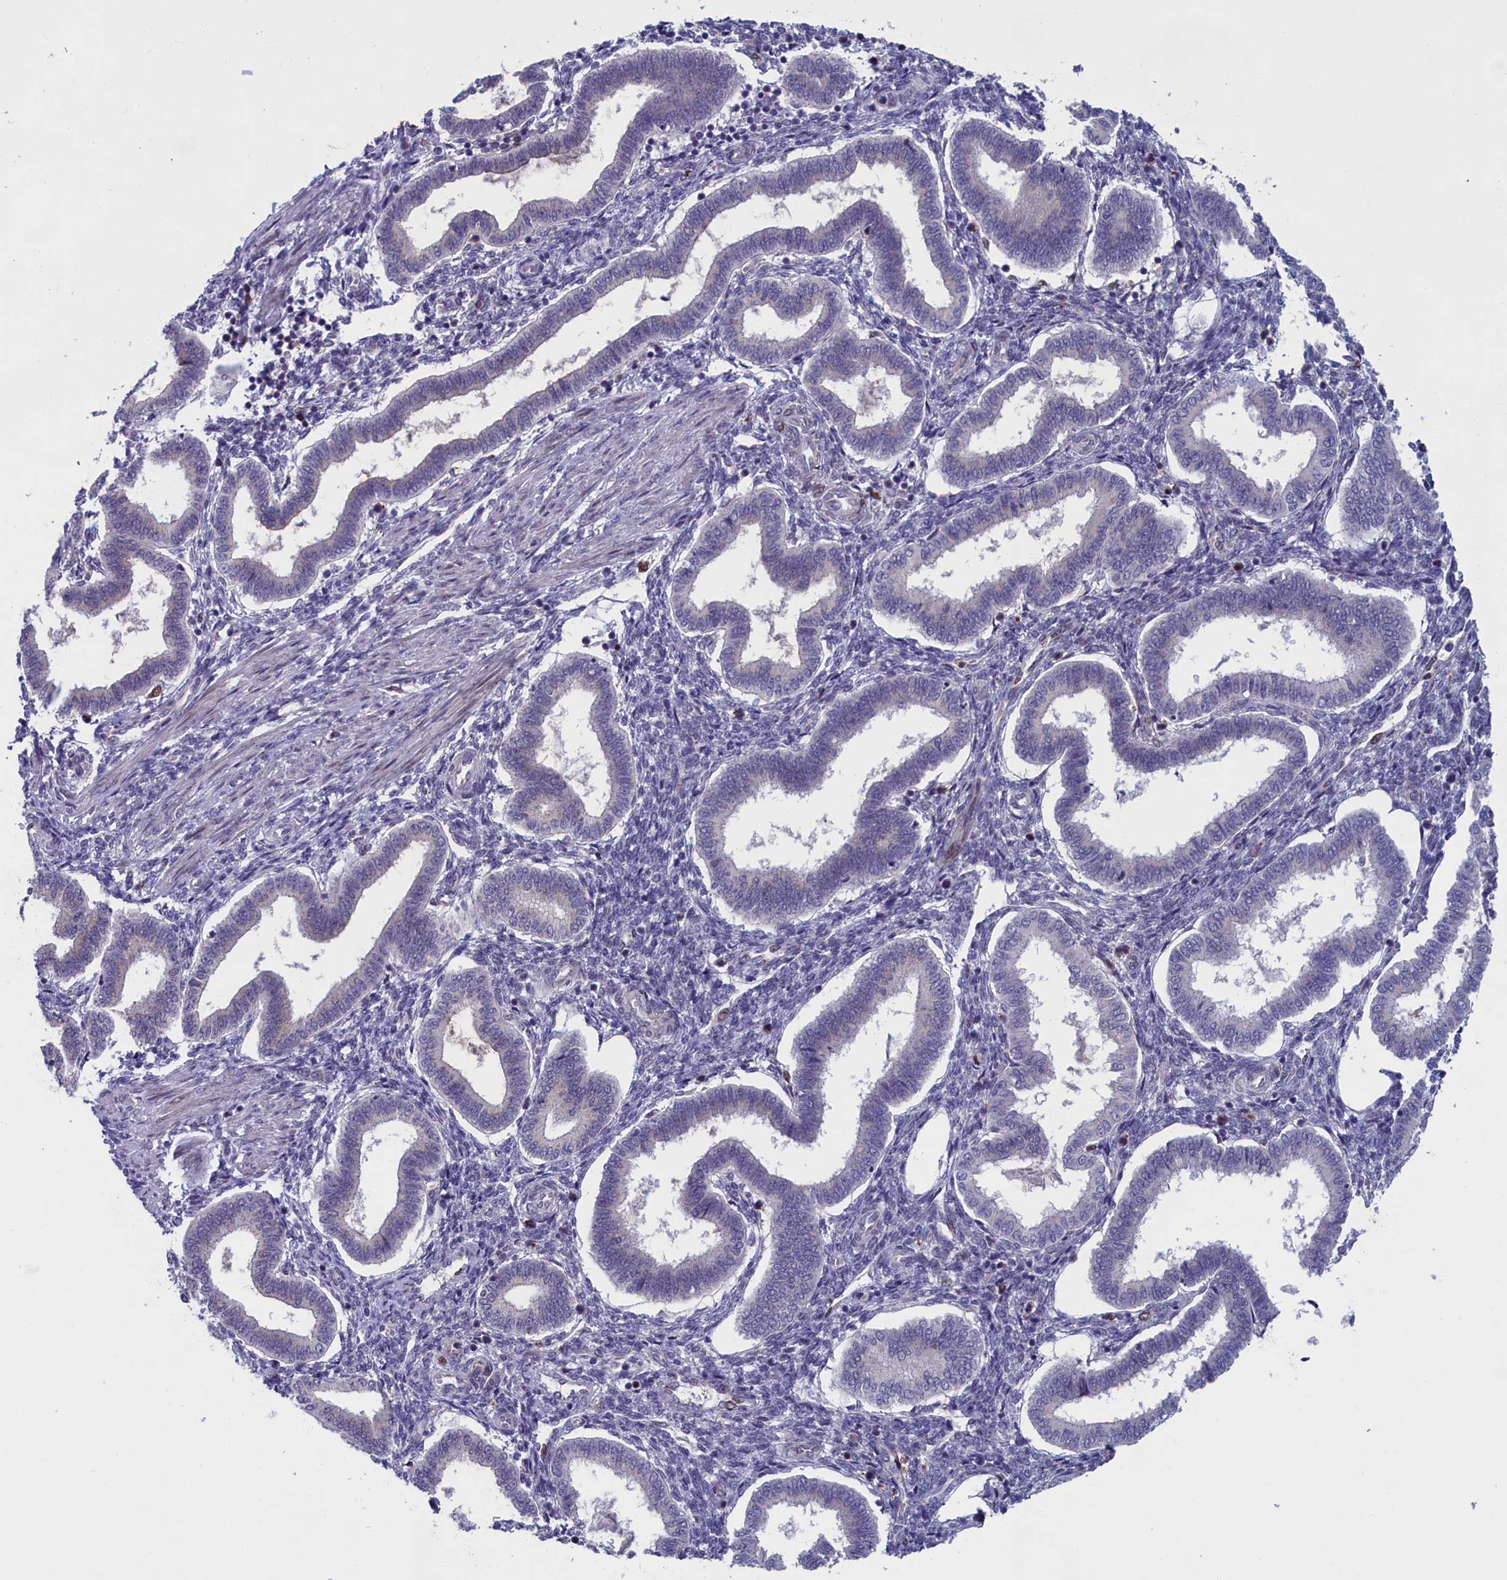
{"staining": {"intensity": "weak", "quantity": "<25%", "location": "cytoplasmic/membranous"}, "tissue": "endometrium", "cell_type": "Cells in endometrial stroma", "image_type": "normal", "snomed": [{"axis": "morphology", "description": "Normal tissue, NOS"}, {"axis": "topography", "description": "Endometrium"}], "caption": "The IHC histopathology image has no significant expression in cells in endometrial stroma of endometrium.", "gene": "LIG1", "patient": {"sex": "female", "age": 24}}